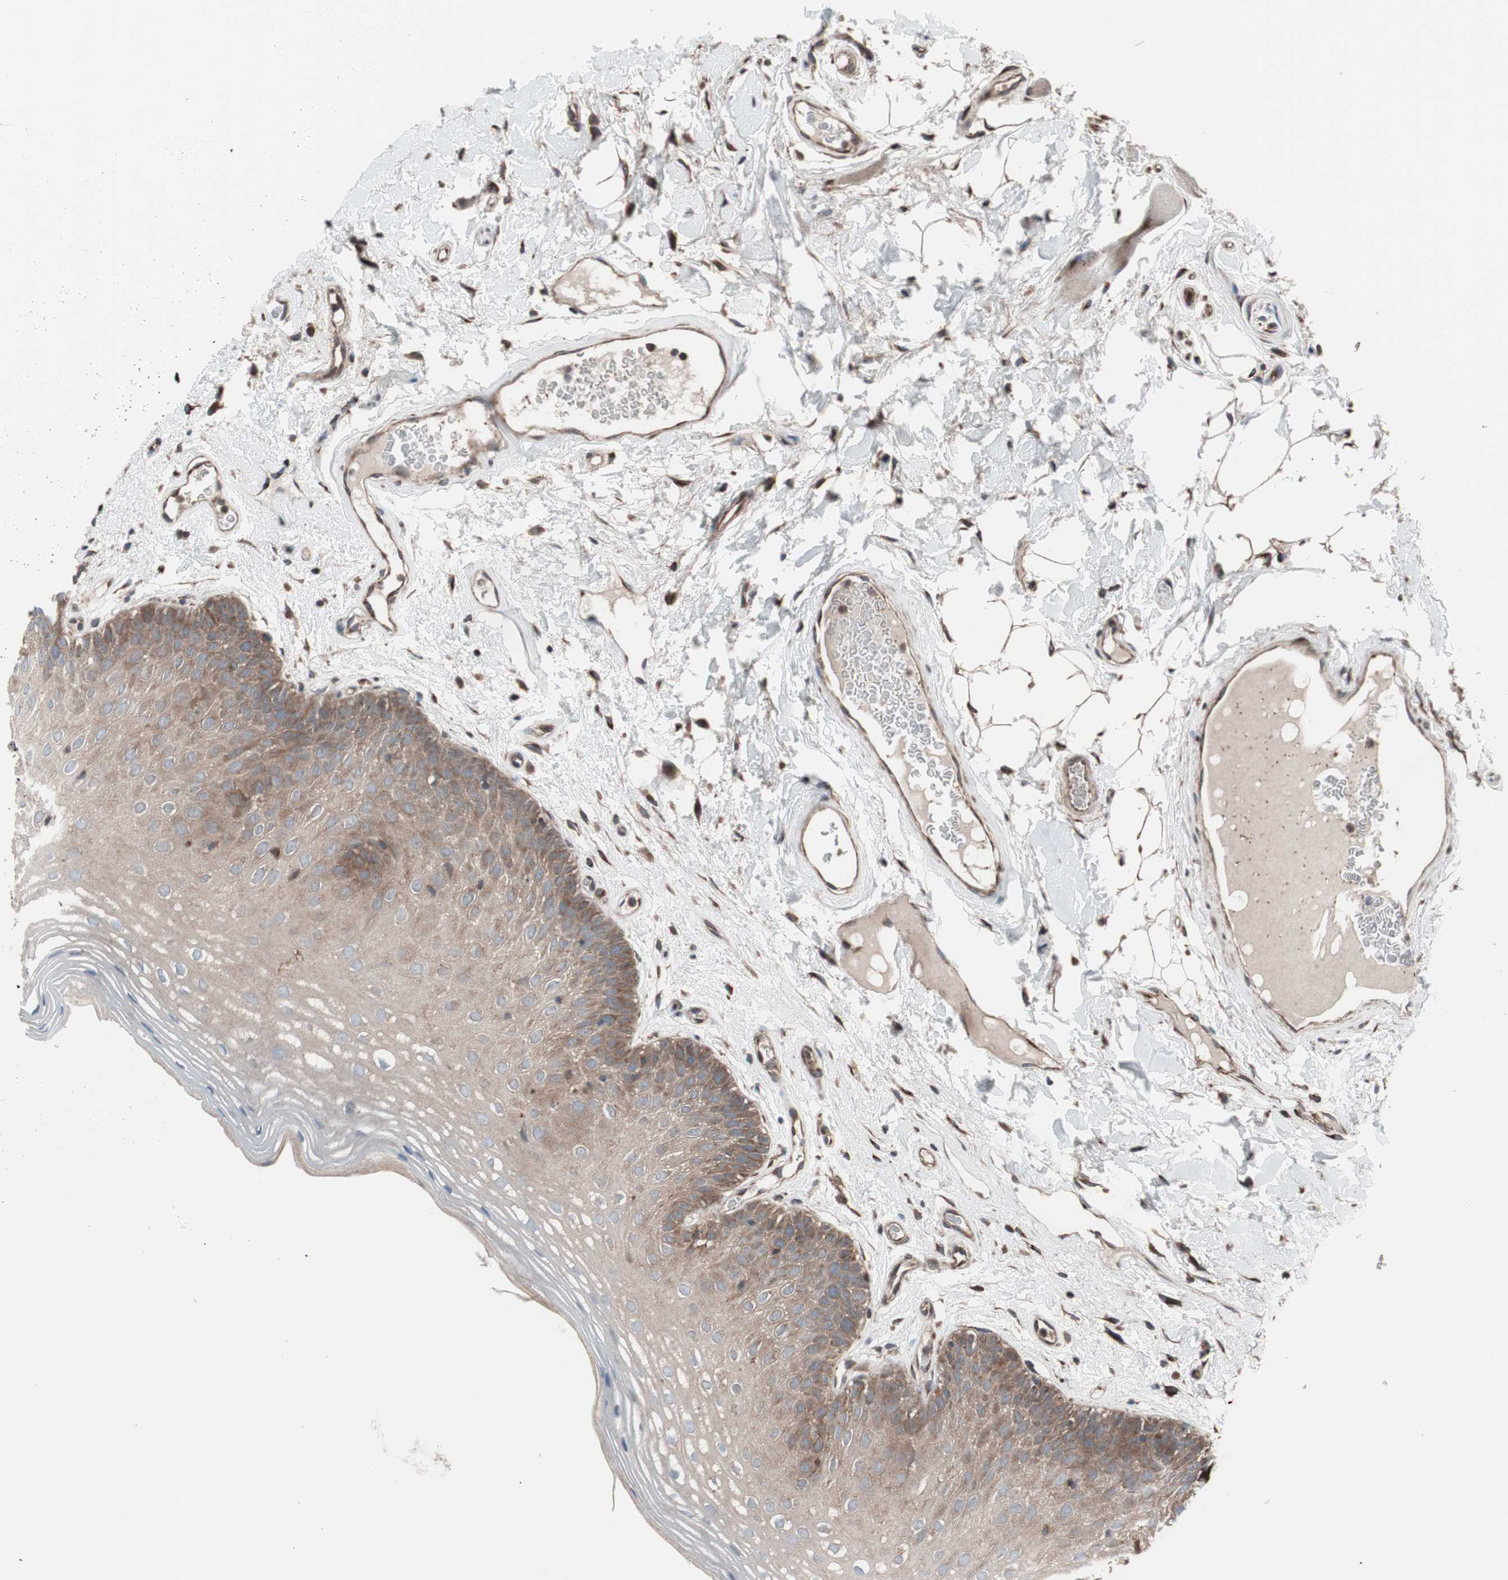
{"staining": {"intensity": "moderate", "quantity": ">75%", "location": "cytoplasmic/membranous"}, "tissue": "oral mucosa", "cell_type": "Squamous epithelial cells", "image_type": "normal", "snomed": [{"axis": "morphology", "description": "Normal tissue, NOS"}, {"axis": "morphology", "description": "Squamous cell carcinoma, NOS"}, {"axis": "topography", "description": "Skeletal muscle"}, {"axis": "topography", "description": "Oral tissue"}], "caption": "Moderate cytoplasmic/membranous expression is present in approximately >75% of squamous epithelial cells in normal oral mucosa.", "gene": "SEC31A", "patient": {"sex": "male", "age": 71}}